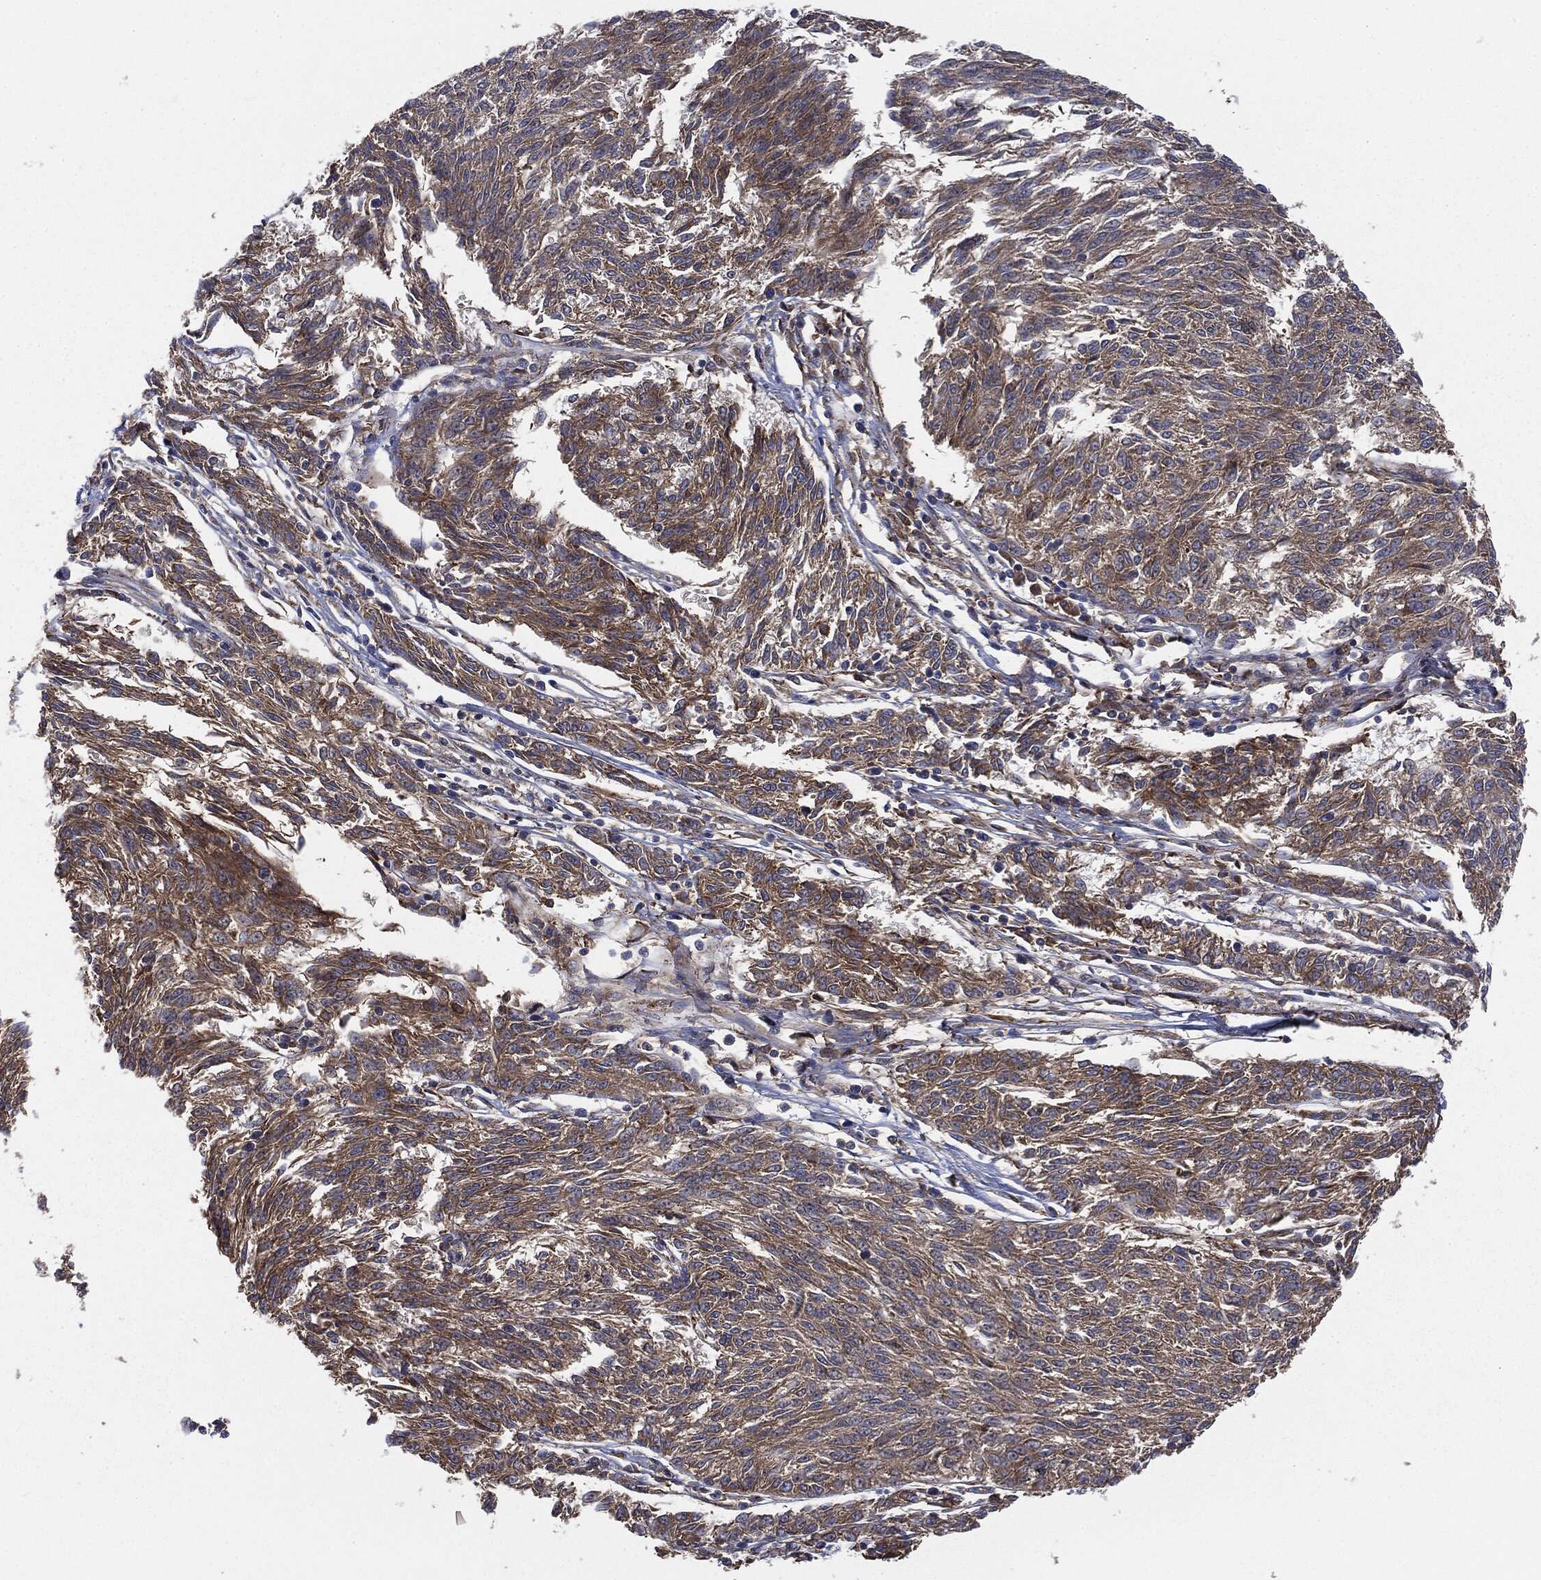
{"staining": {"intensity": "weak", "quantity": ">75%", "location": "cytoplasmic/membranous"}, "tissue": "melanoma", "cell_type": "Tumor cells", "image_type": "cancer", "snomed": [{"axis": "morphology", "description": "Malignant melanoma, NOS"}, {"axis": "topography", "description": "Skin"}], "caption": "Immunohistochemical staining of human melanoma shows low levels of weak cytoplasmic/membranous staining in approximately >75% of tumor cells.", "gene": "EIF2AK2", "patient": {"sex": "female", "age": 72}}